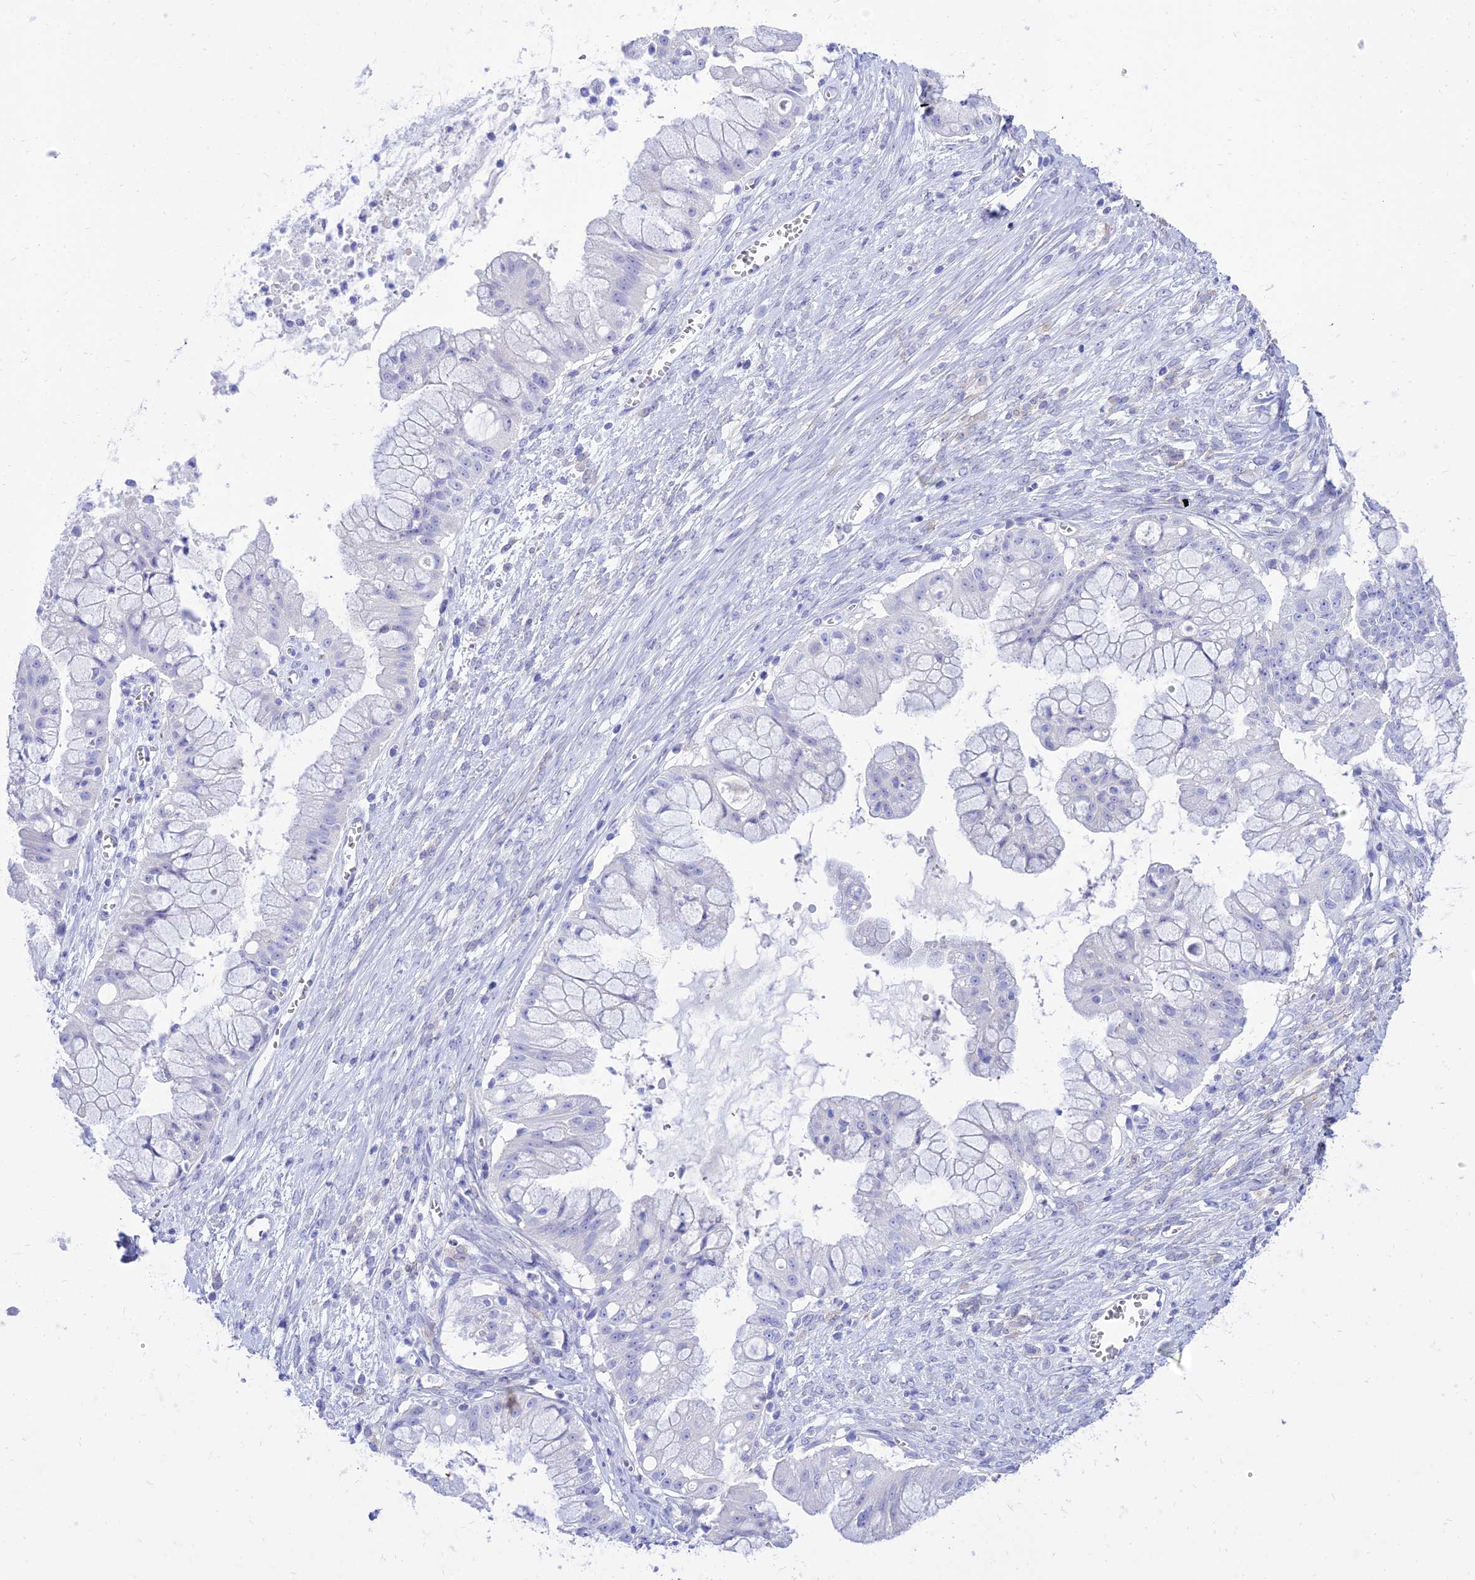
{"staining": {"intensity": "negative", "quantity": "none", "location": "none"}, "tissue": "ovarian cancer", "cell_type": "Tumor cells", "image_type": "cancer", "snomed": [{"axis": "morphology", "description": "Cystadenocarcinoma, mucinous, NOS"}, {"axis": "topography", "description": "Ovary"}], "caption": "Ovarian mucinous cystadenocarcinoma was stained to show a protein in brown. There is no significant staining in tumor cells.", "gene": "TAC3", "patient": {"sex": "female", "age": 70}}